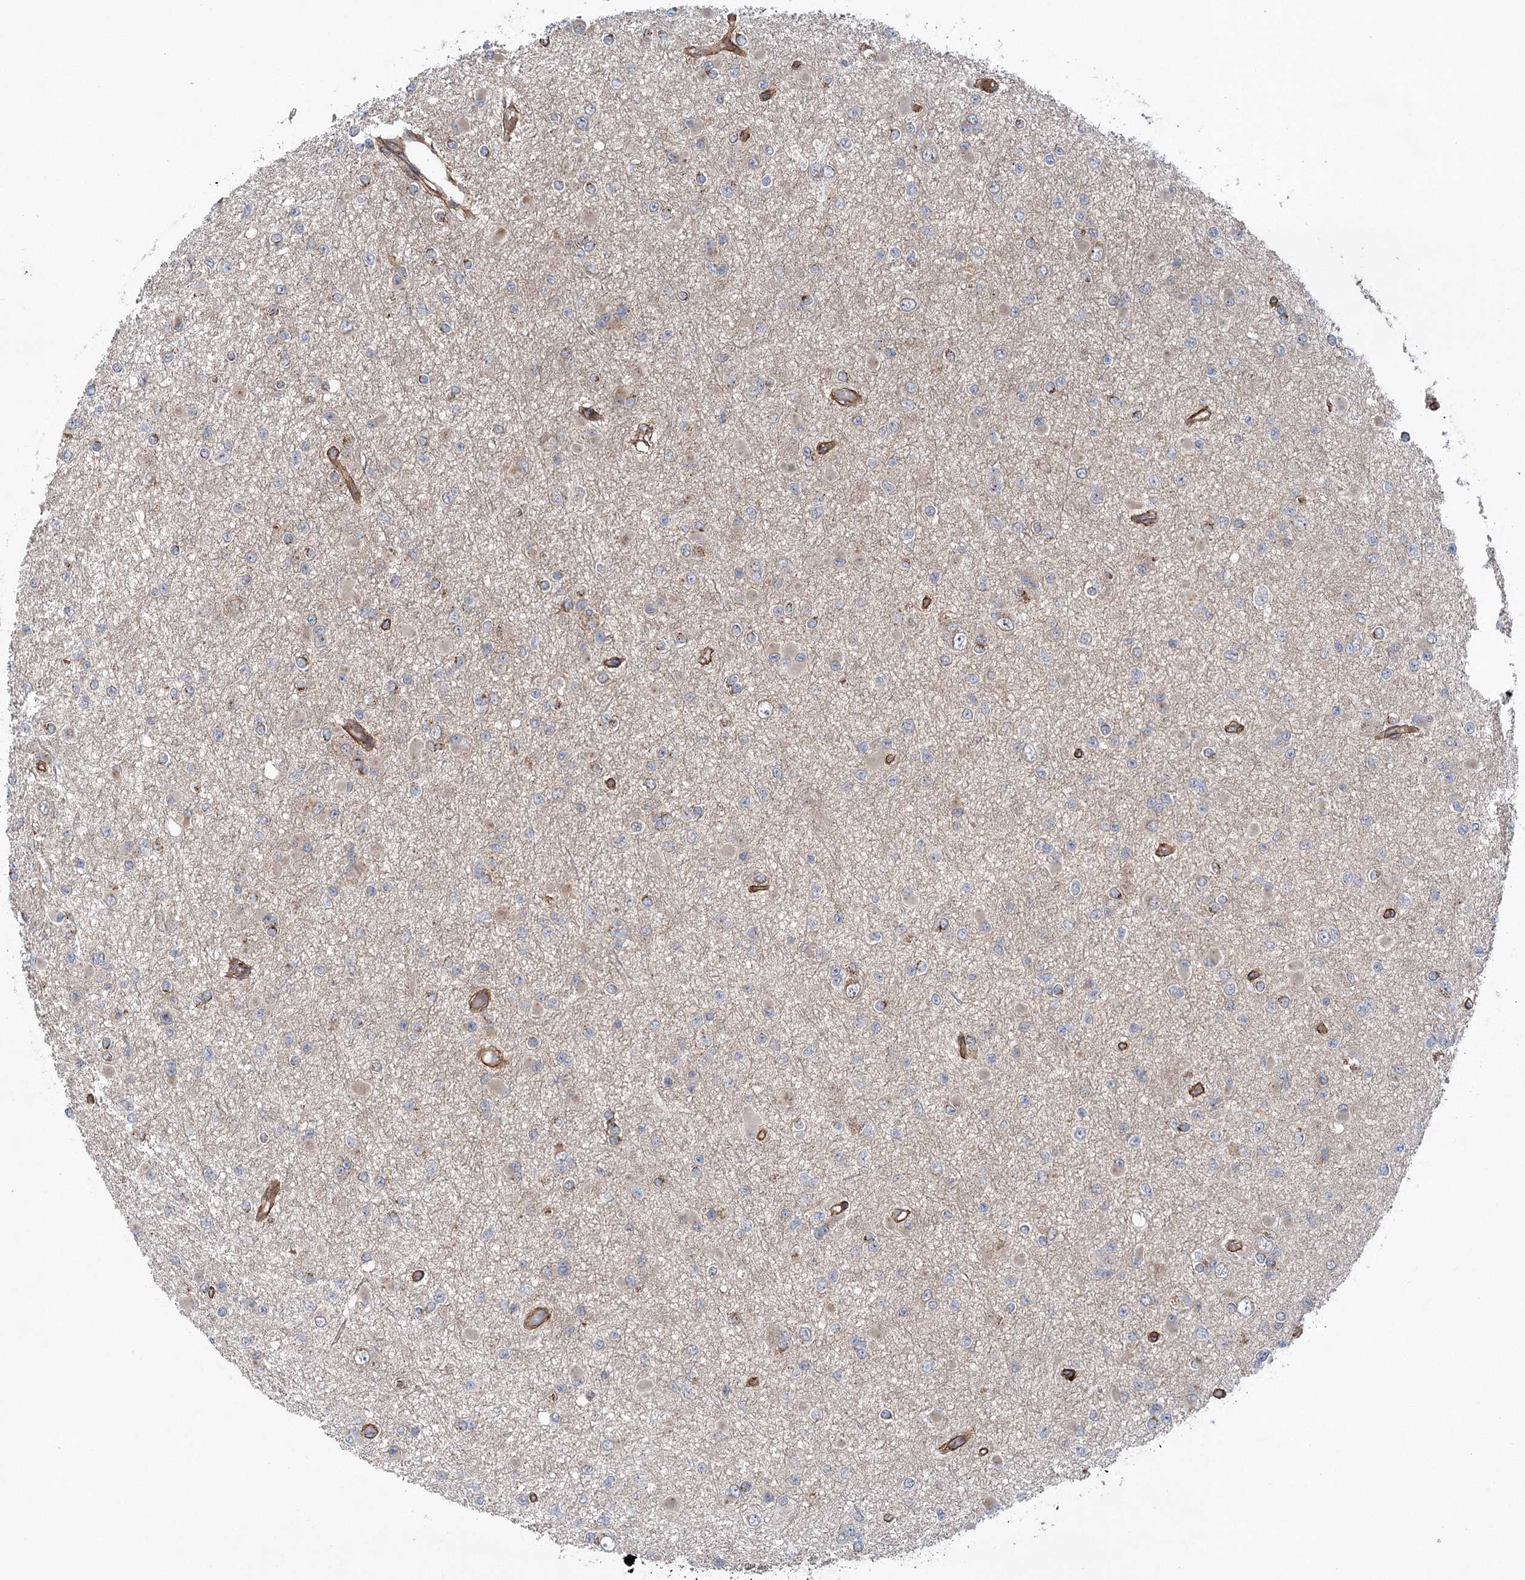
{"staining": {"intensity": "weak", "quantity": "25%-75%", "location": "cytoplasmic/membranous"}, "tissue": "glioma", "cell_type": "Tumor cells", "image_type": "cancer", "snomed": [{"axis": "morphology", "description": "Glioma, malignant, Low grade"}, {"axis": "topography", "description": "Brain"}], "caption": "A high-resolution image shows immunohistochemistry (IHC) staining of glioma, which demonstrates weak cytoplasmic/membranous staining in about 25%-75% of tumor cells.", "gene": "METTL24", "patient": {"sex": "female", "age": 22}}